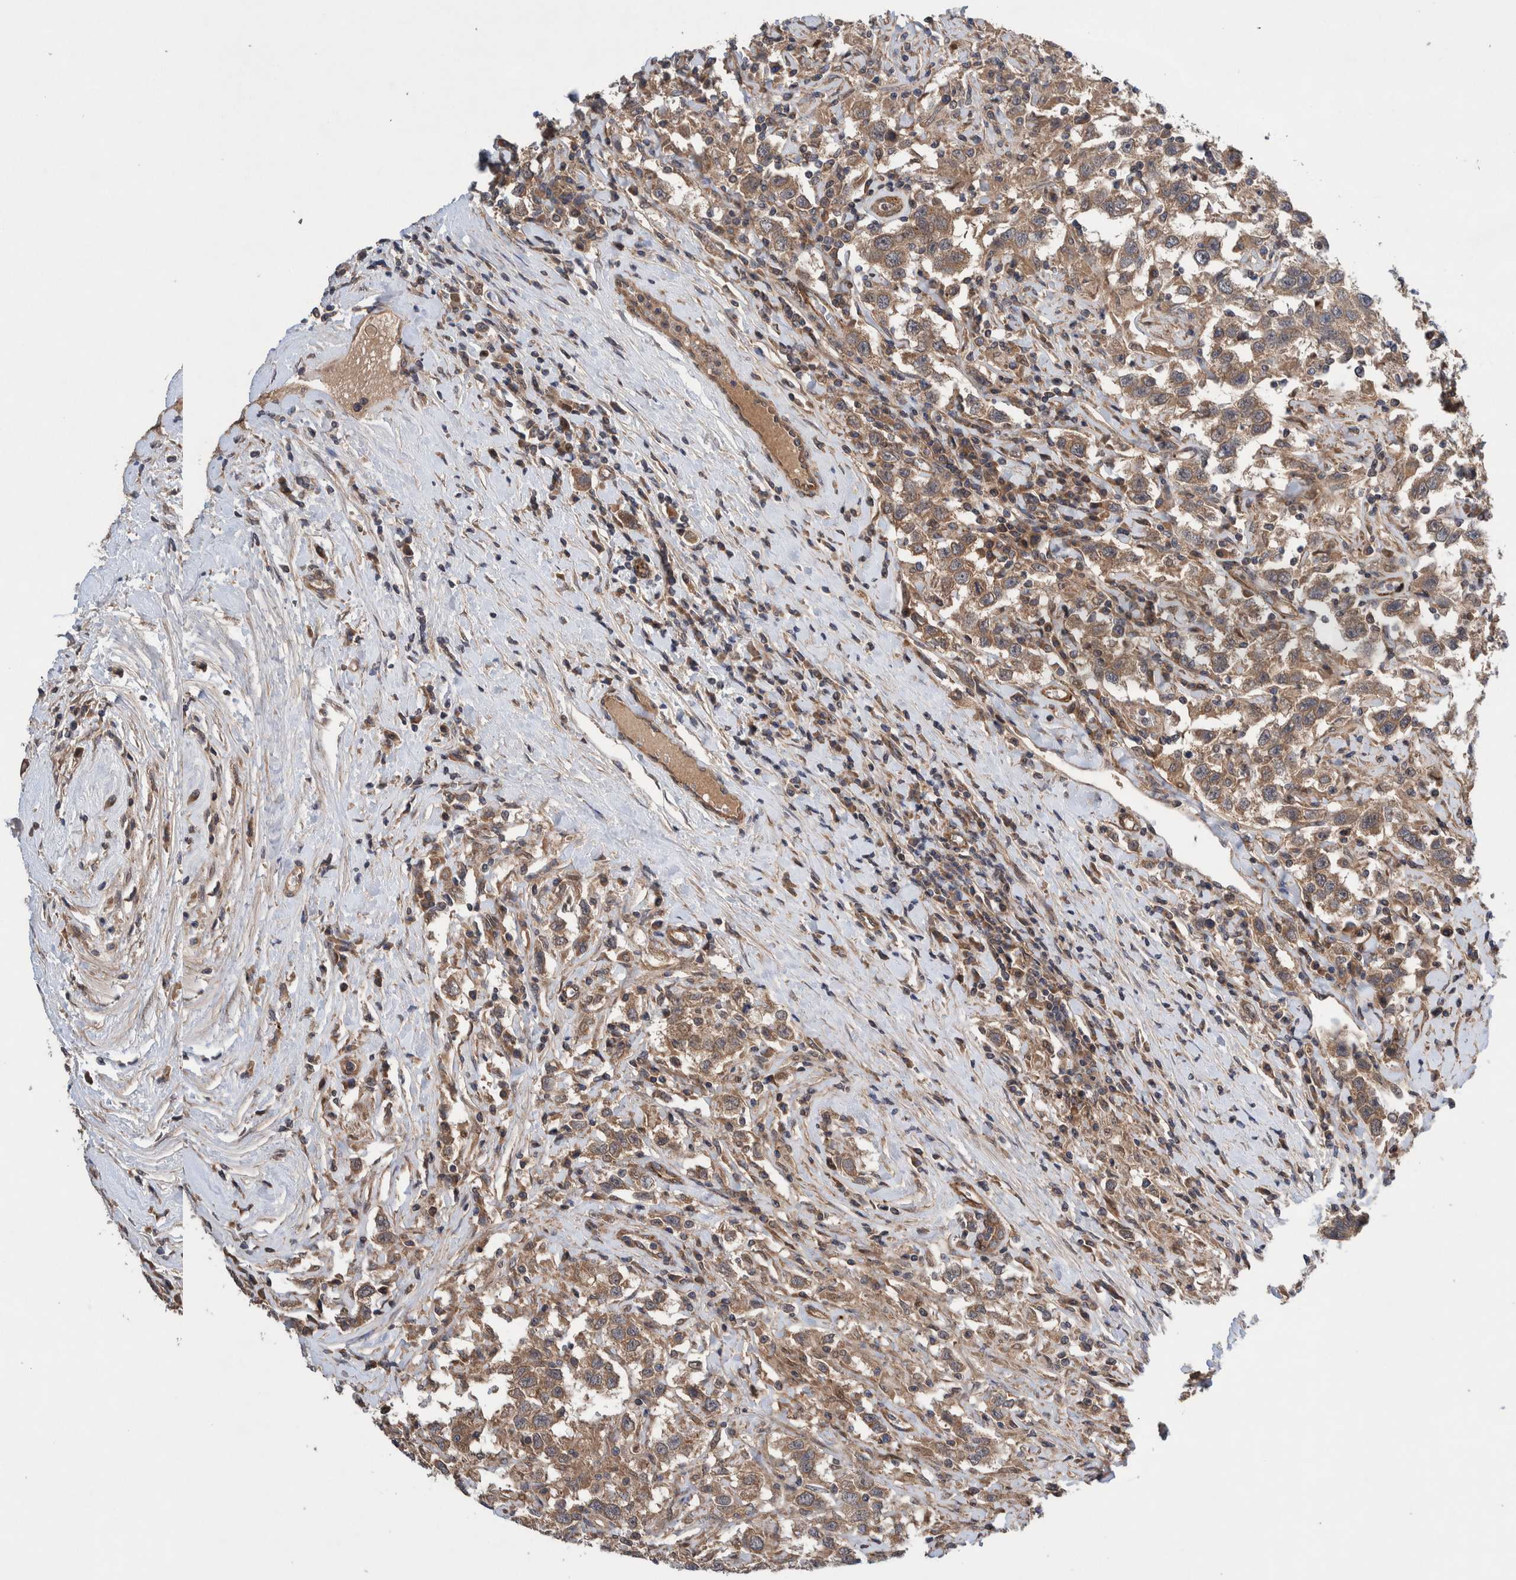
{"staining": {"intensity": "moderate", "quantity": ">75%", "location": "cytoplasmic/membranous"}, "tissue": "testis cancer", "cell_type": "Tumor cells", "image_type": "cancer", "snomed": [{"axis": "morphology", "description": "Seminoma, NOS"}, {"axis": "topography", "description": "Testis"}], "caption": "Testis cancer stained with a brown dye exhibits moderate cytoplasmic/membranous positive expression in about >75% of tumor cells.", "gene": "PIK3R6", "patient": {"sex": "male", "age": 41}}